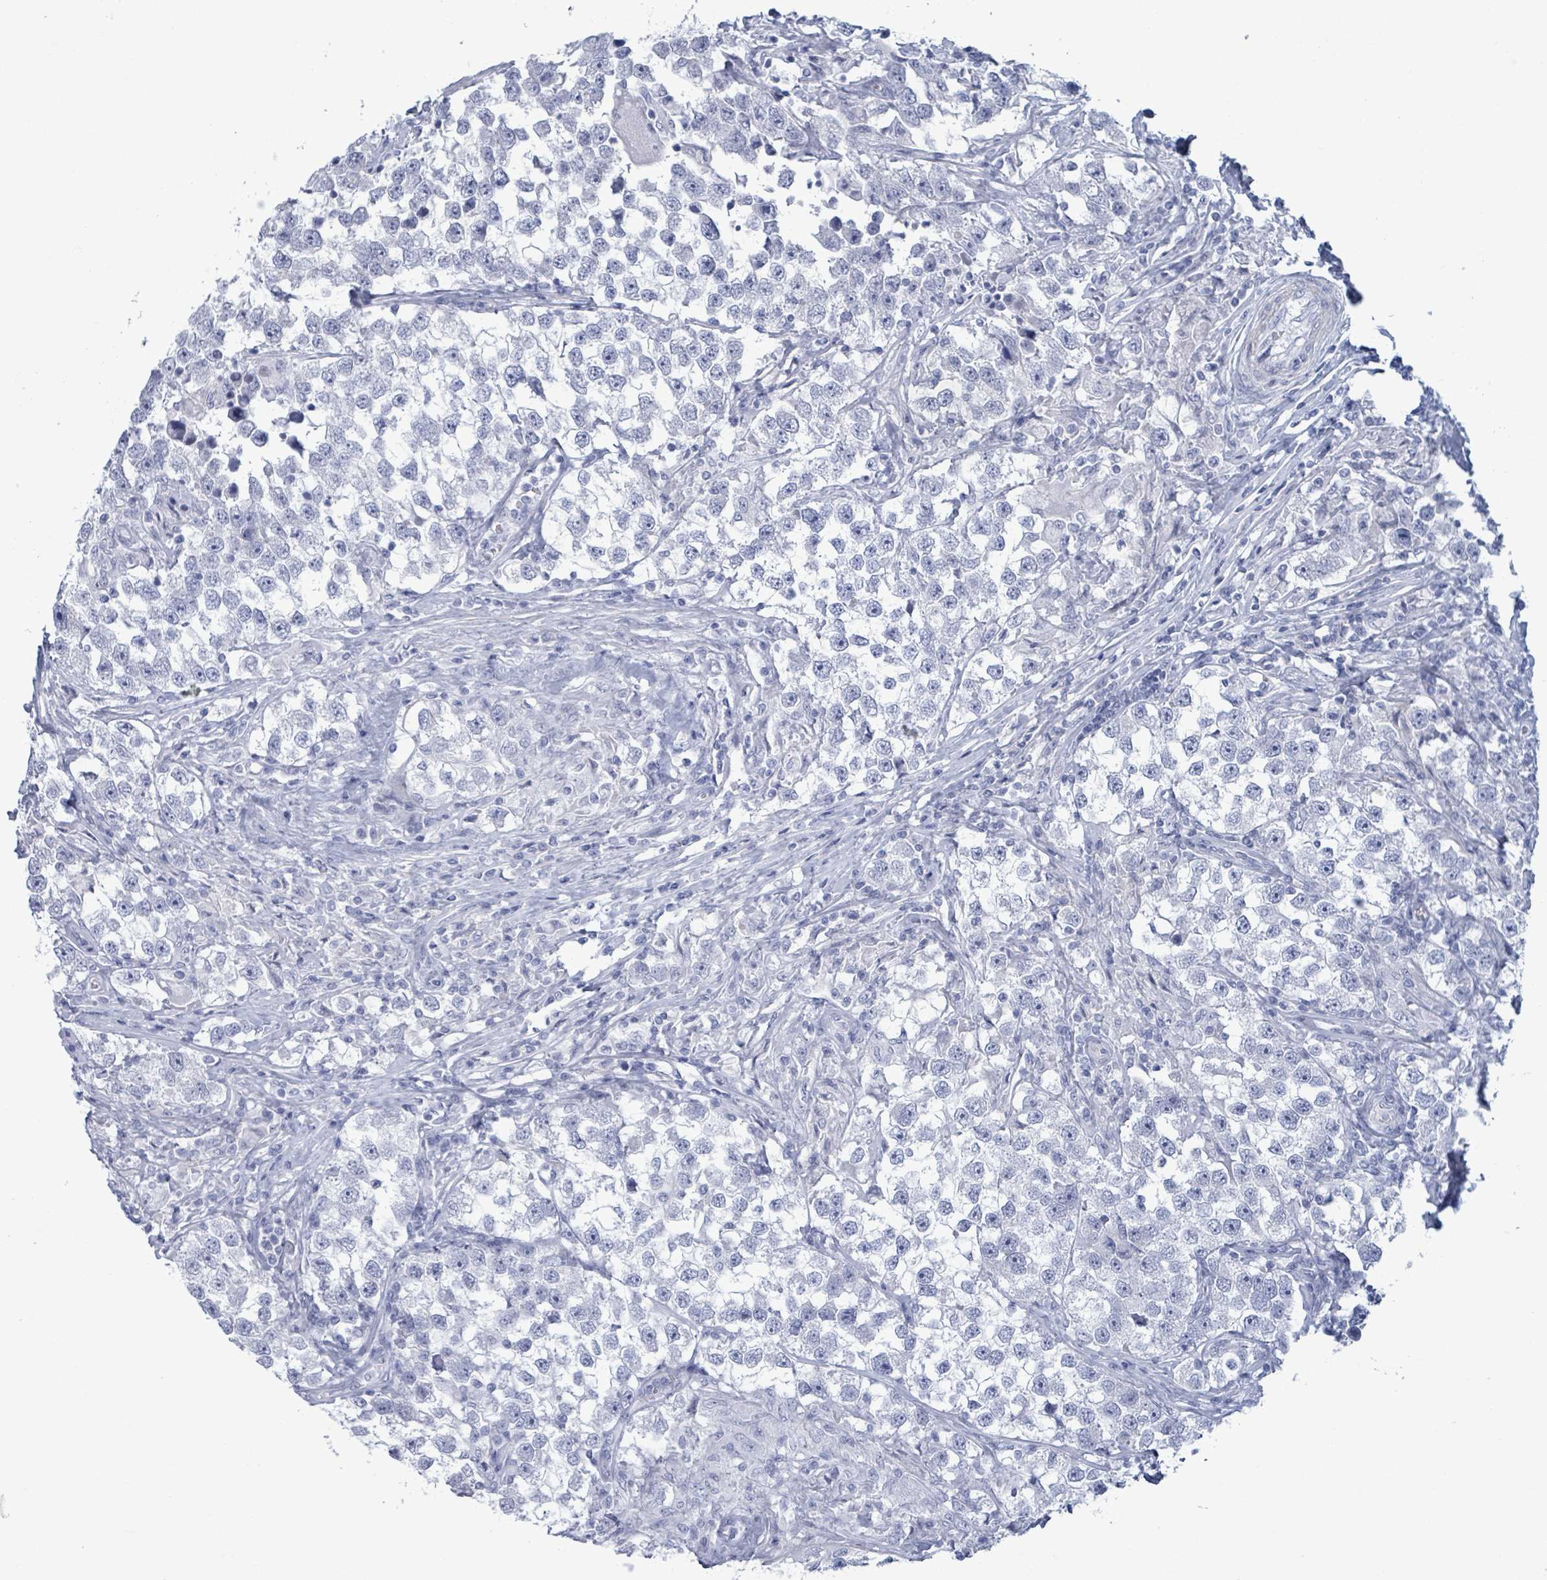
{"staining": {"intensity": "negative", "quantity": "none", "location": "none"}, "tissue": "testis cancer", "cell_type": "Tumor cells", "image_type": "cancer", "snomed": [{"axis": "morphology", "description": "Seminoma, NOS"}, {"axis": "topography", "description": "Testis"}], "caption": "The IHC photomicrograph has no significant positivity in tumor cells of testis seminoma tissue.", "gene": "ZNF771", "patient": {"sex": "male", "age": 46}}